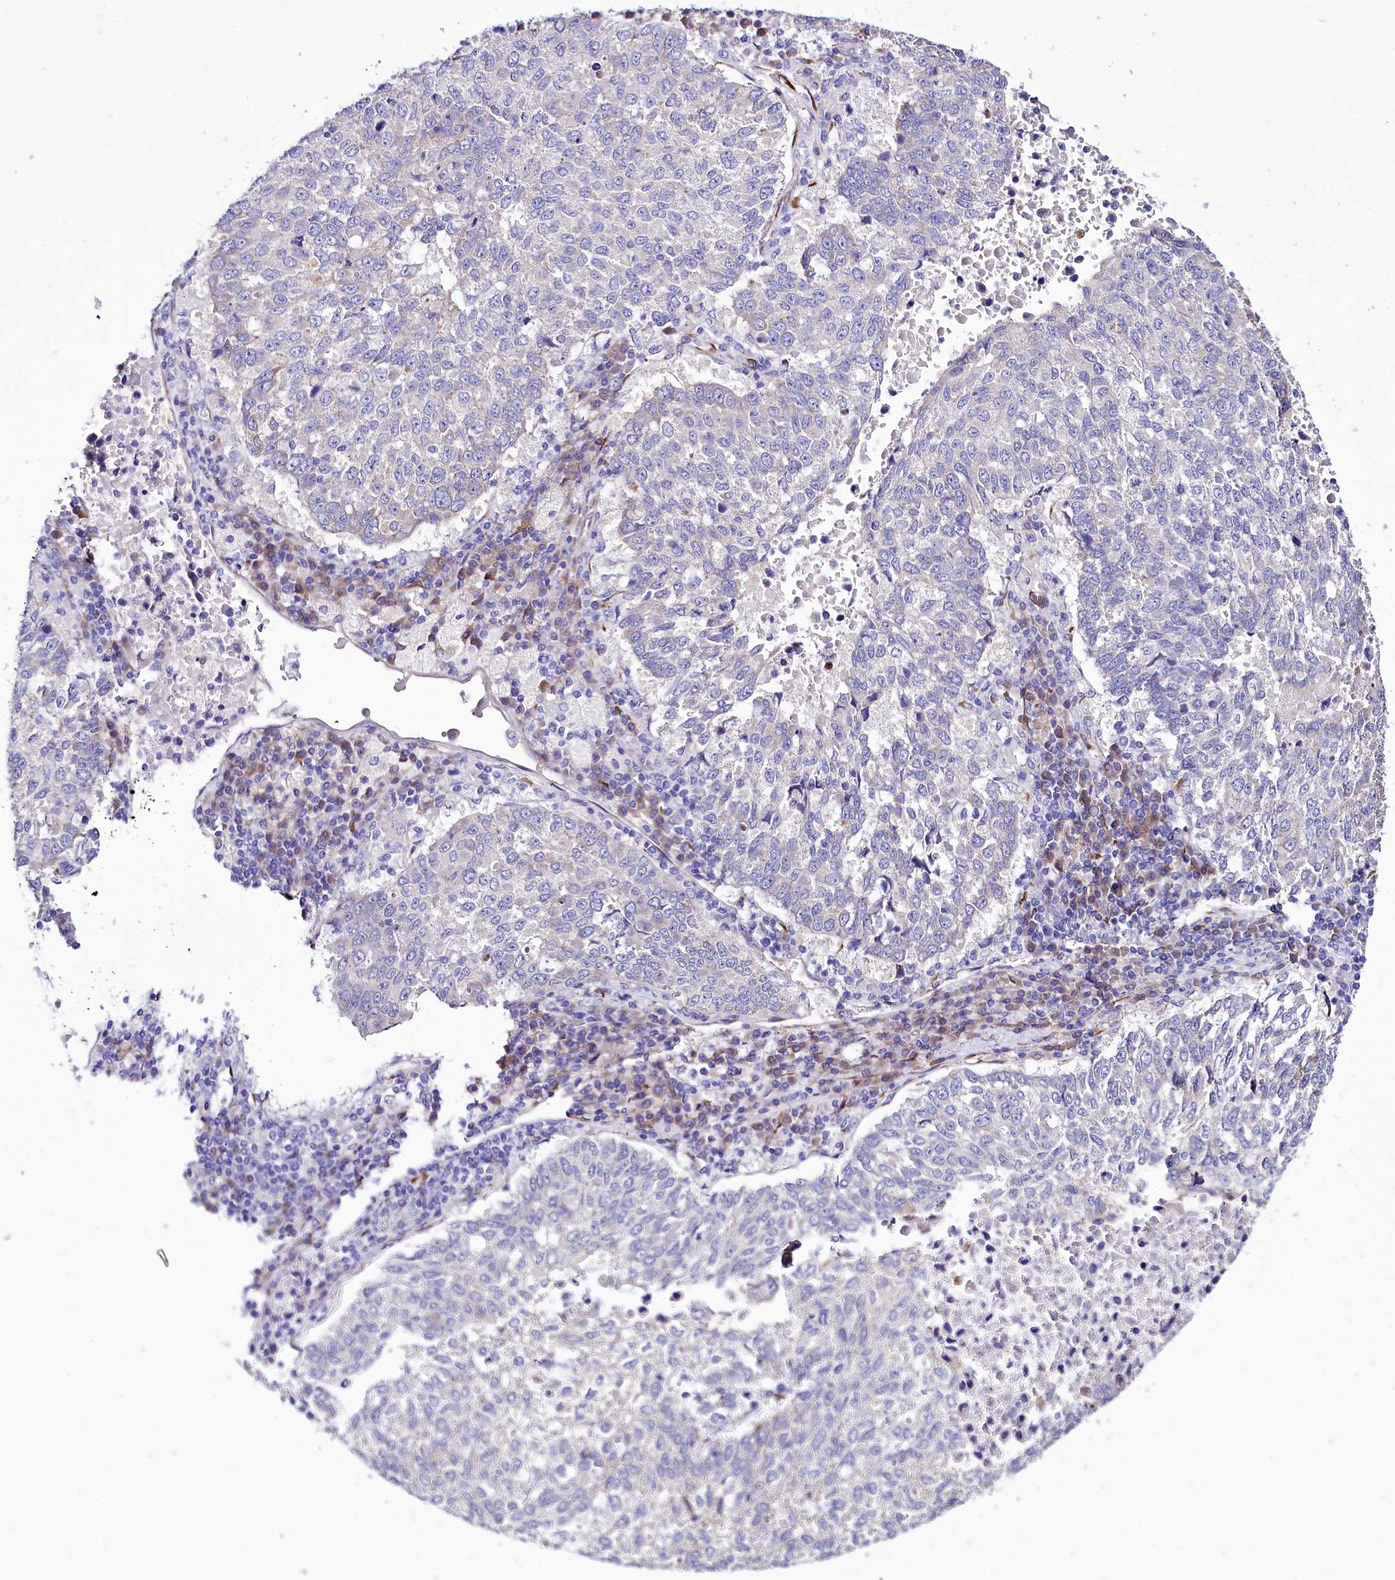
{"staining": {"intensity": "negative", "quantity": "none", "location": "none"}, "tissue": "lung cancer", "cell_type": "Tumor cells", "image_type": "cancer", "snomed": [{"axis": "morphology", "description": "Squamous cell carcinoma, NOS"}, {"axis": "topography", "description": "Lung"}], "caption": "This histopathology image is of lung squamous cell carcinoma stained with IHC to label a protein in brown with the nuclei are counter-stained blue. There is no expression in tumor cells.", "gene": "A2ML1", "patient": {"sex": "male", "age": 73}}